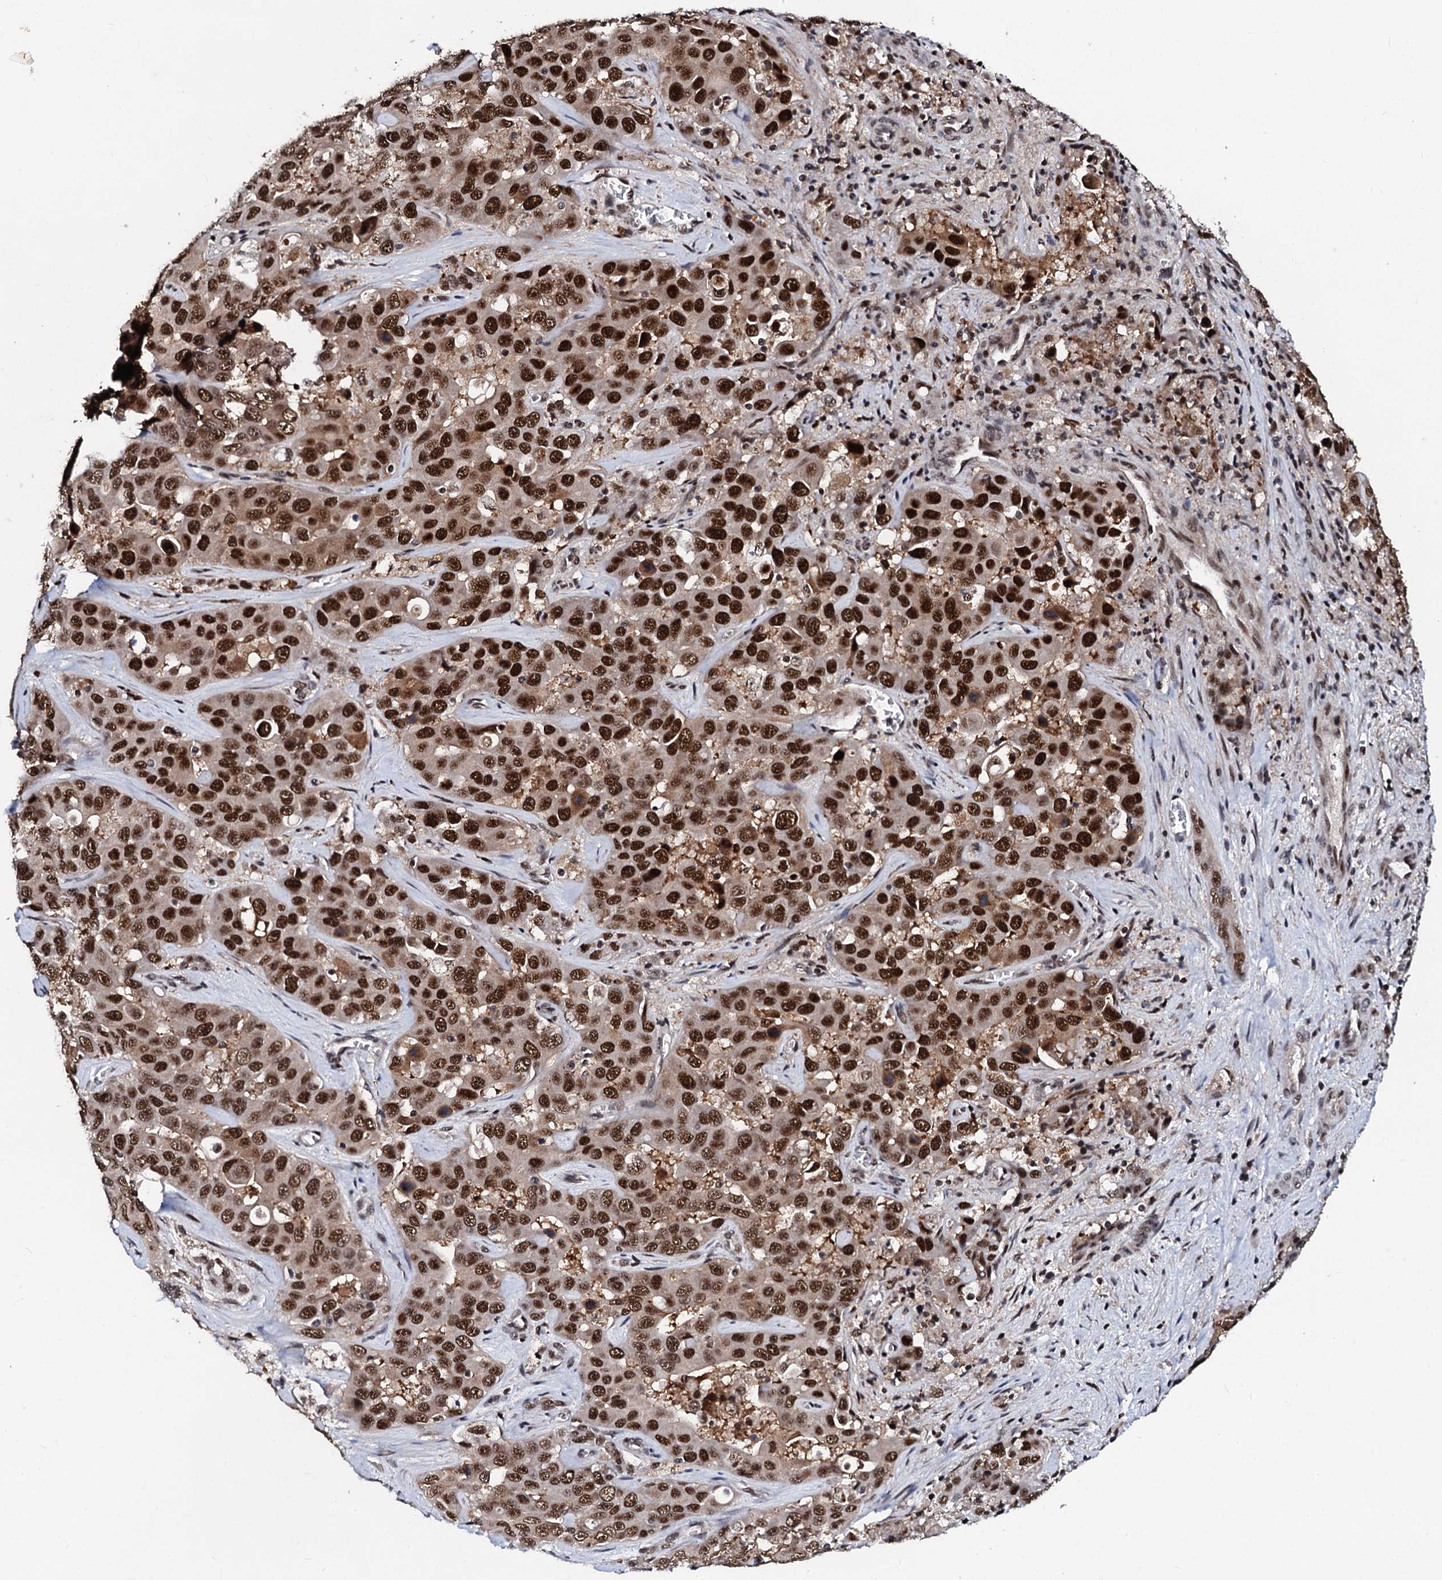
{"staining": {"intensity": "strong", "quantity": ">75%", "location": "nuclear"}, "tissue": "liver cancer", "cell_type": "Tumor cells", "image_type": "cancer", "snomed": [{"axis": "morphology", "description": "Cholangiocarcinoma"}, {"axis": "topography", "description": "Liver"}], "caption": "Immunohistochemistry staining of liver cancer (cholangiocarcinoma), which shows high levels of strong nuclear positivity in approximately >75% of tumor cells indicating strong nuclear protein expression. The staining was performed using DAB (3,3'-diaminobenzidine) (brown) for protein detection and nuclei were counterstained in hematoxylin (blue).", "gene": "CSTF3", "patient": {"sex": "female", "age": 52}}